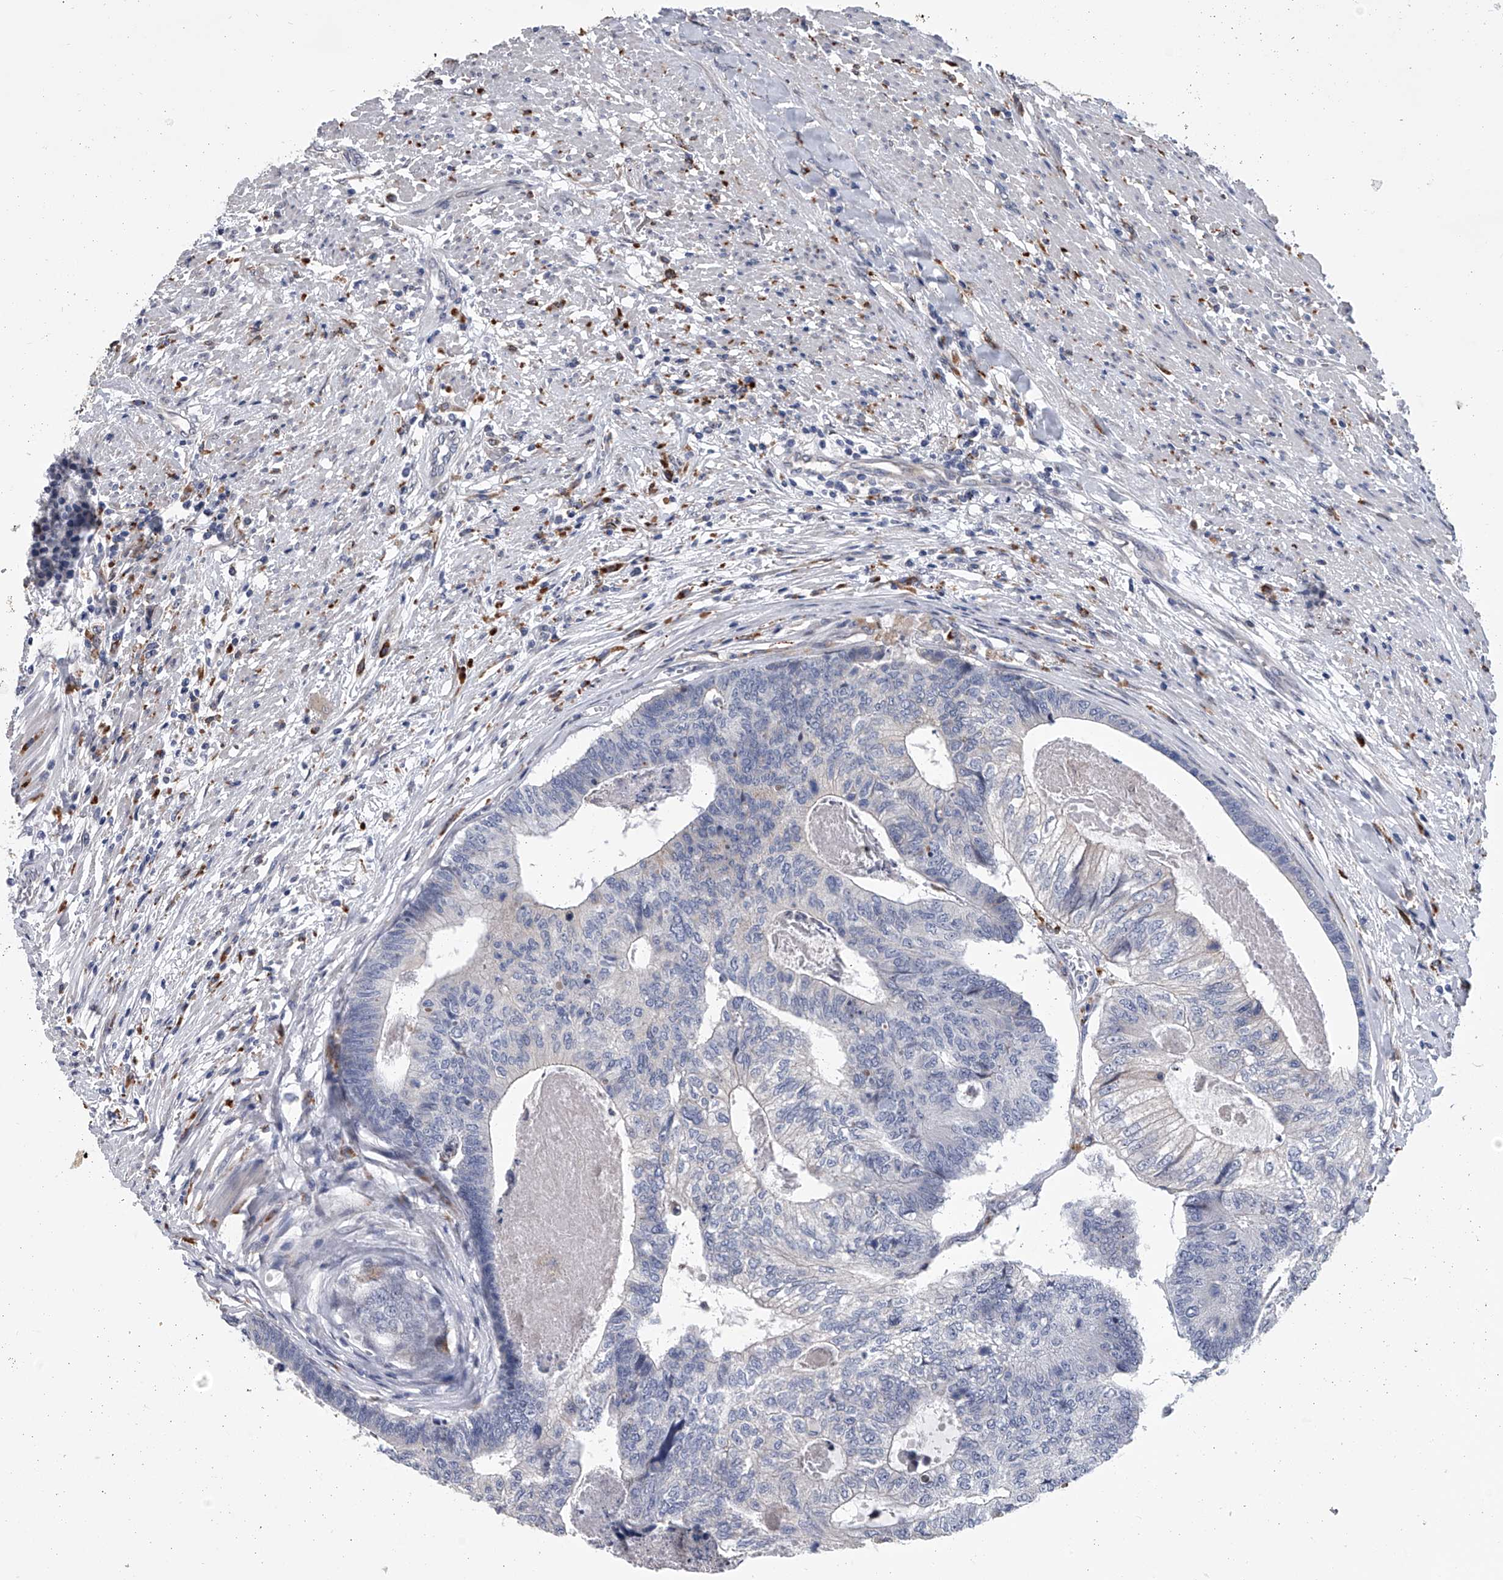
{"staining": {"intensity": "negative", "quantity": "none", "location": "none"}, "tissue": "colorectal cancer", "cell_type": "Tumor cells", "image_type": "cancer", "snomed": [{"axis": "morphology", "description": "Adenocarcinoma, NOS"}, {"axis": "topography", "description": "Colon"}], "caption": "Adenocarcinoma (colorectal) was stained to show a protein in brown. There is no significant positivity in tumor cells.", "gene": "TRIM8", "patient": {"sex": "female", "age": 67}}